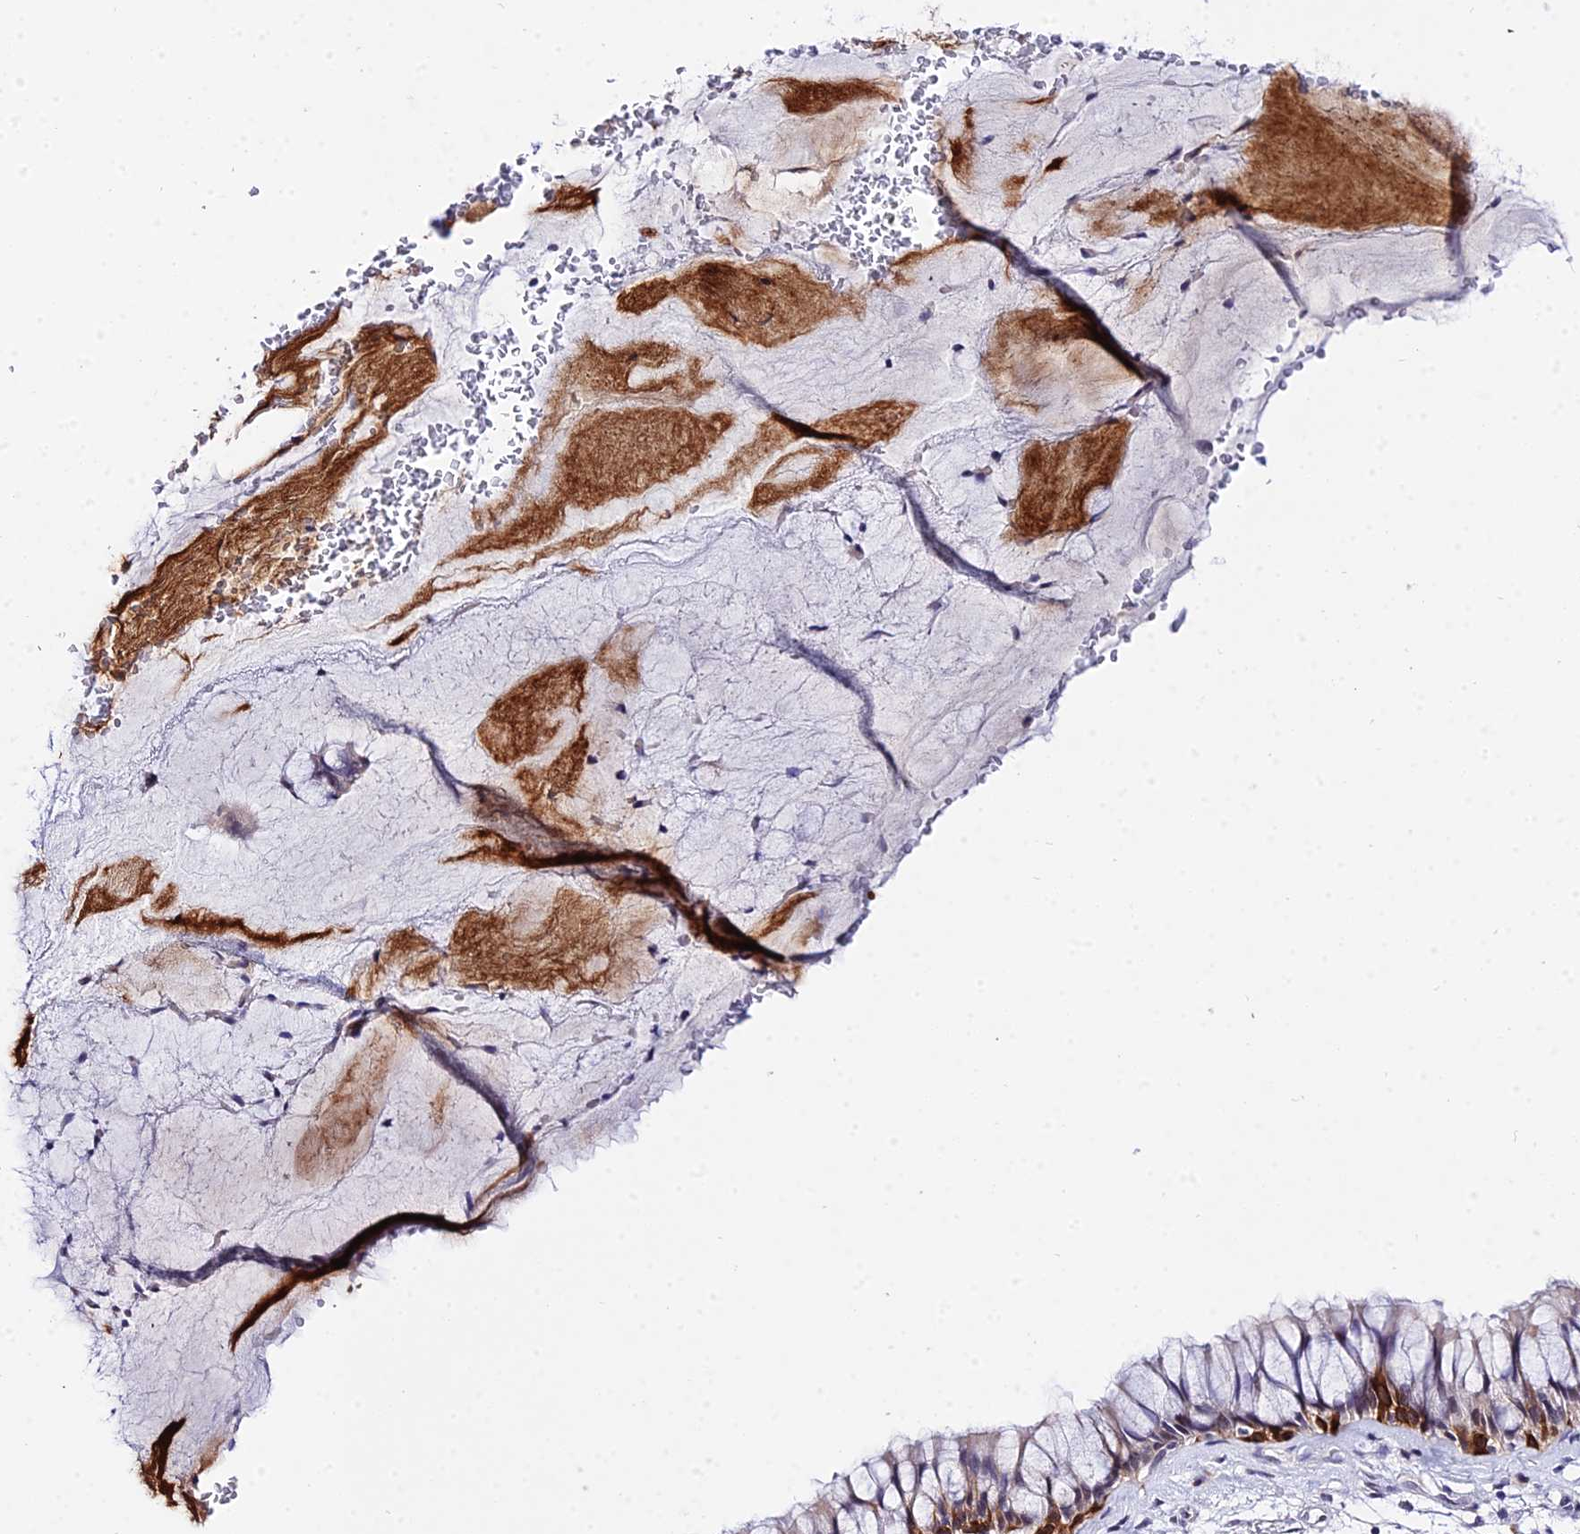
{"staining": {"intensity": "strong", "quantity": "25%-75%", "location": "cytoplasmic/membranous"}, "tissue": "bronchus", "cell_type": "Respiratory epithelial cells", "image_type": "normal", "snomed": [{"axis": "morphology", "description": "Normal tissue, NOS"}, {"axis": "topography", "description": "Bronchus"}], "caption": "Immunohistochemistry image of benign bronchus: human bronchus stained using immunohistochemistry (IHC) reveals high levels of strong protein expression localized specifically in the cytoplasmic/membranous of respiratory epithelial cells, appearing as a cytoplasmic/membranous brown color.", "gene": "ZNF628", "patient": {"sex": "male", "age": 66}}